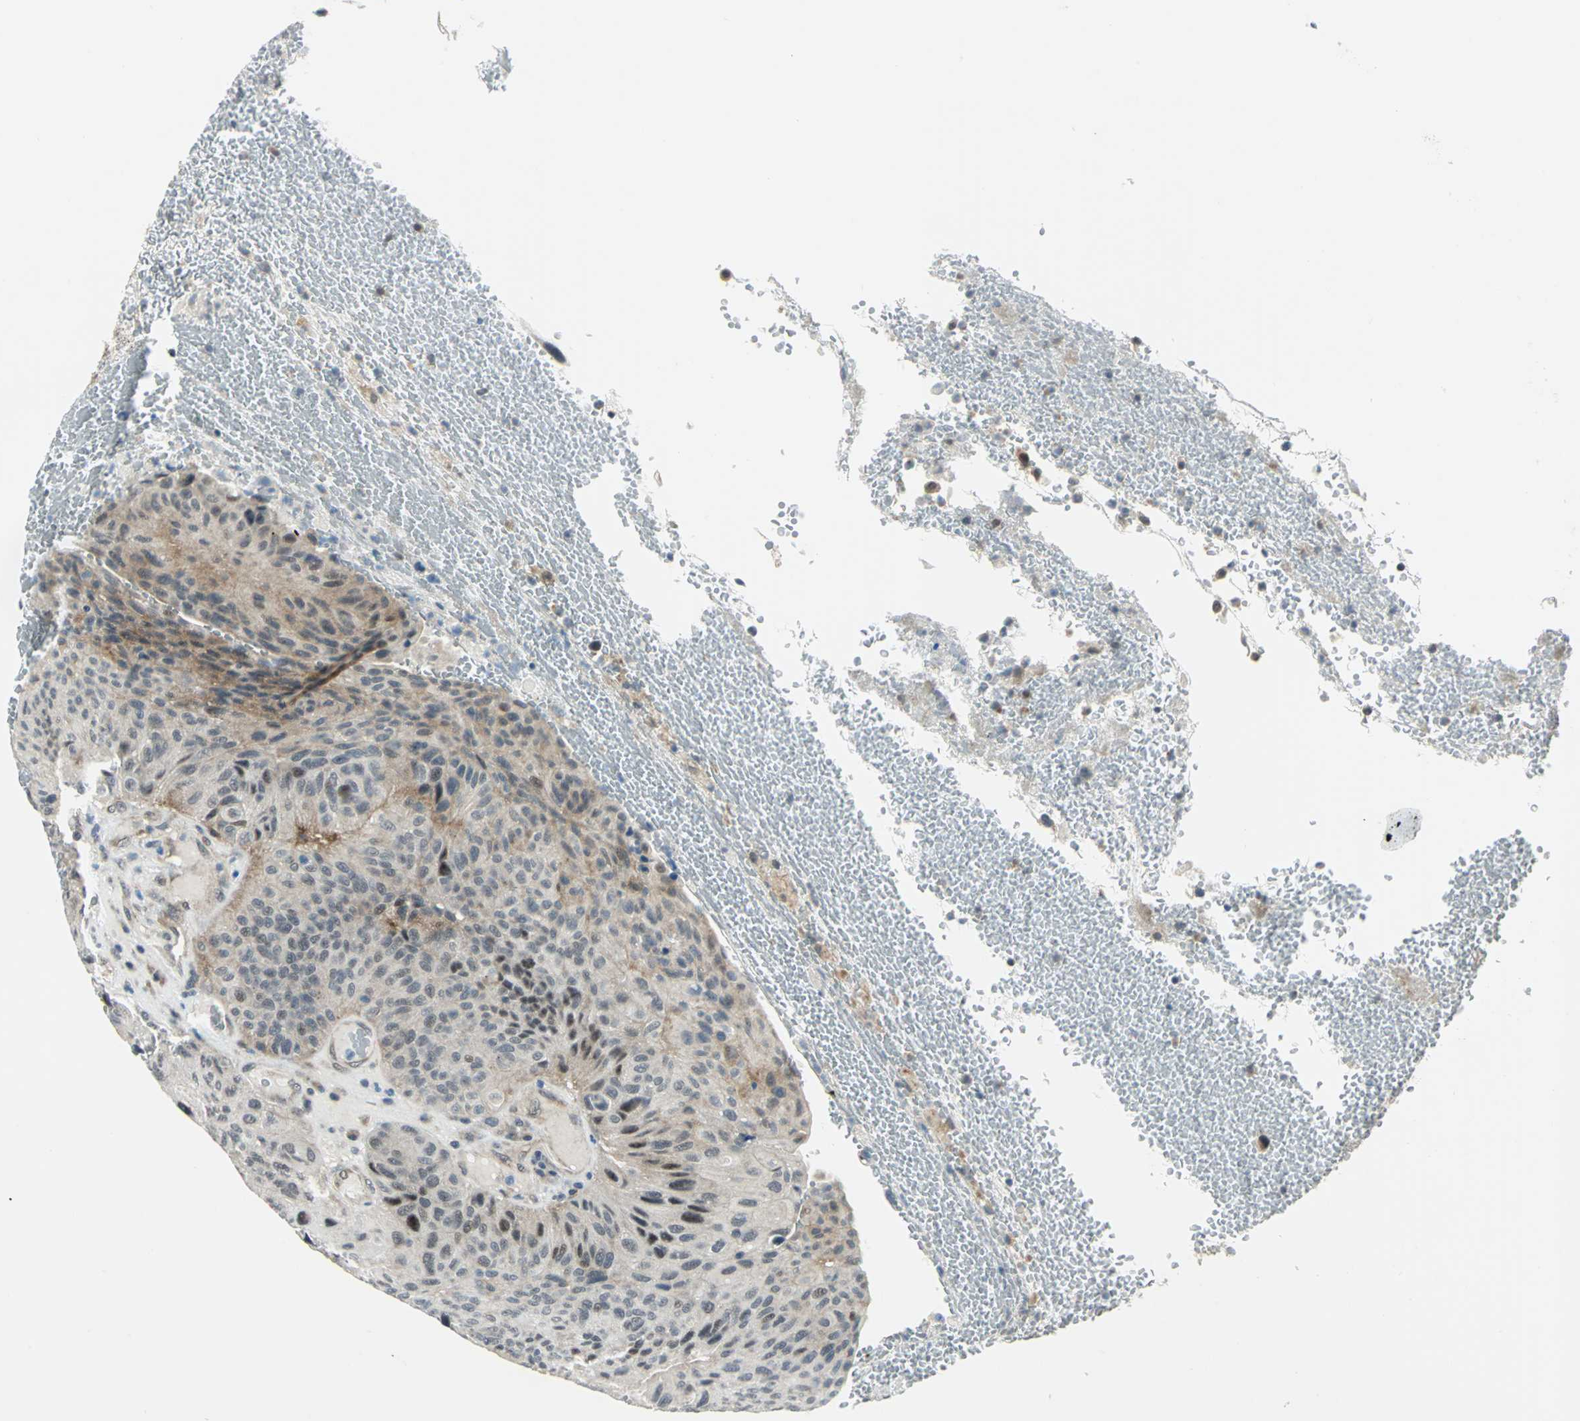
{"staining": {"intensity": "weak", "quantity": "25%-75%", "location": "cytoplasmic/membranous"}, "tissue": "urothelial cancer", "cell_type": "Tumor cells", "image_type": "cancer", "snomed": [{"axis": "morphology", "description": "Urothelial carcinoma, High grade"}, {"axis": "topography", "description": "Urinary bladder"}], "caption": "The image demonstrates a brown stain indicating the presence of a protein in the cytoplasmic/membranous of tumor cells in urothelial carcinoma (high-grade). Using DAB (brown) and hematoxylin (blue) stains, captured at high magnification using brightfield microscopy.", "gene": "PLAGL2", "patient": {"sex": "male", "age": 66}}